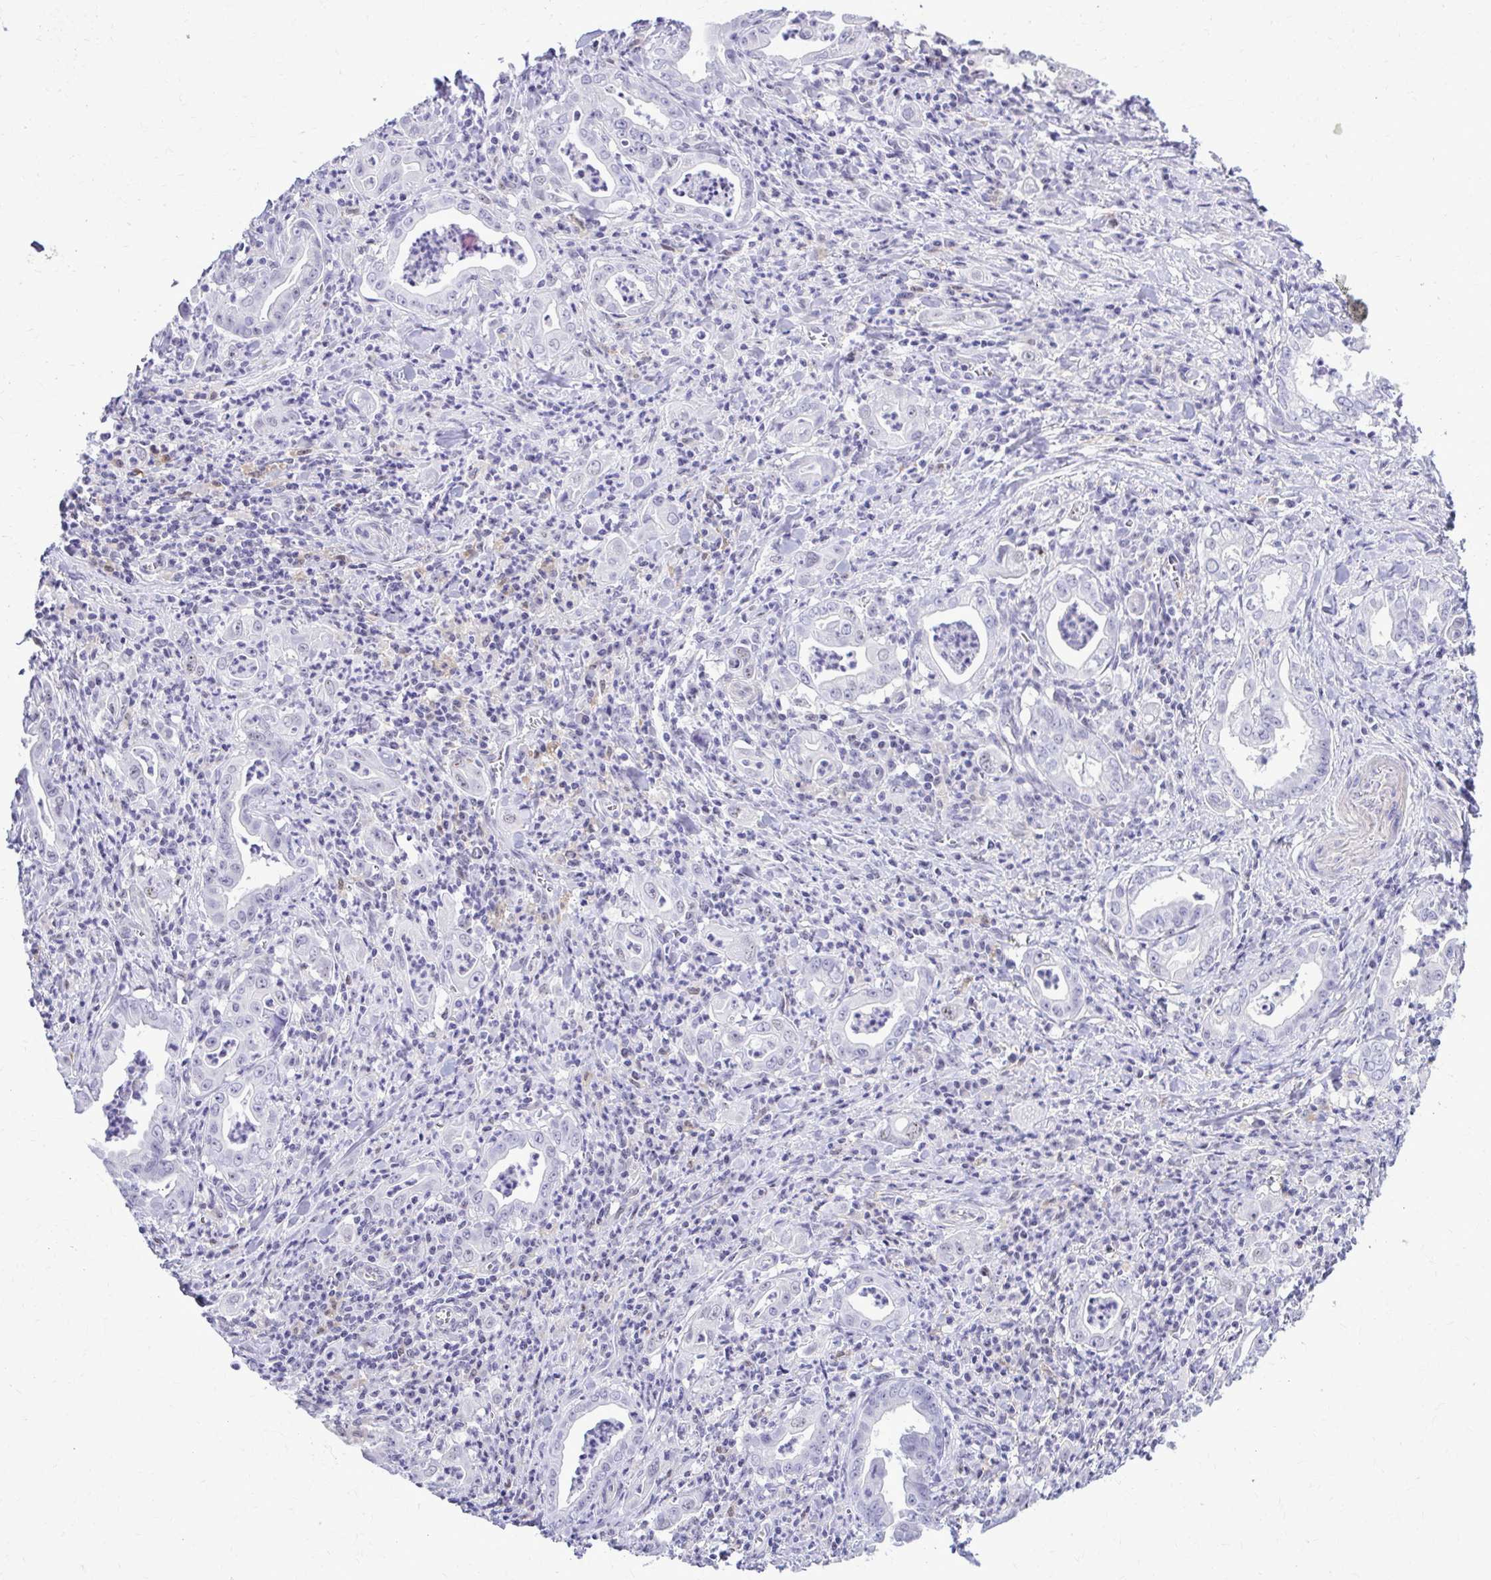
{"staining": {"intensity": "negative", "quantity": "none", "location": "none"}, "tissue": "stomach cancer", "cell_type": "Tumor cells", "image_type": "cancer", "snomed": [{"axis": "morphology", "description": "Adenocarcinoma, NOS"}, {"axis": "topography", "description": "Stomach, upper"}], "caption": "High power microscopy histopathology image of an immunohistochemistry micrograph of adenocarcinoma (stomach), revealing no significant expression in tumor cells. The staining is performed using DAB (3,3'-diaminobenzidine) brown chromogen with nuclei counter-stained in using hematoxylin.", "gene": "RASL11B", "patient": {"sex": "female", "age": 79}}